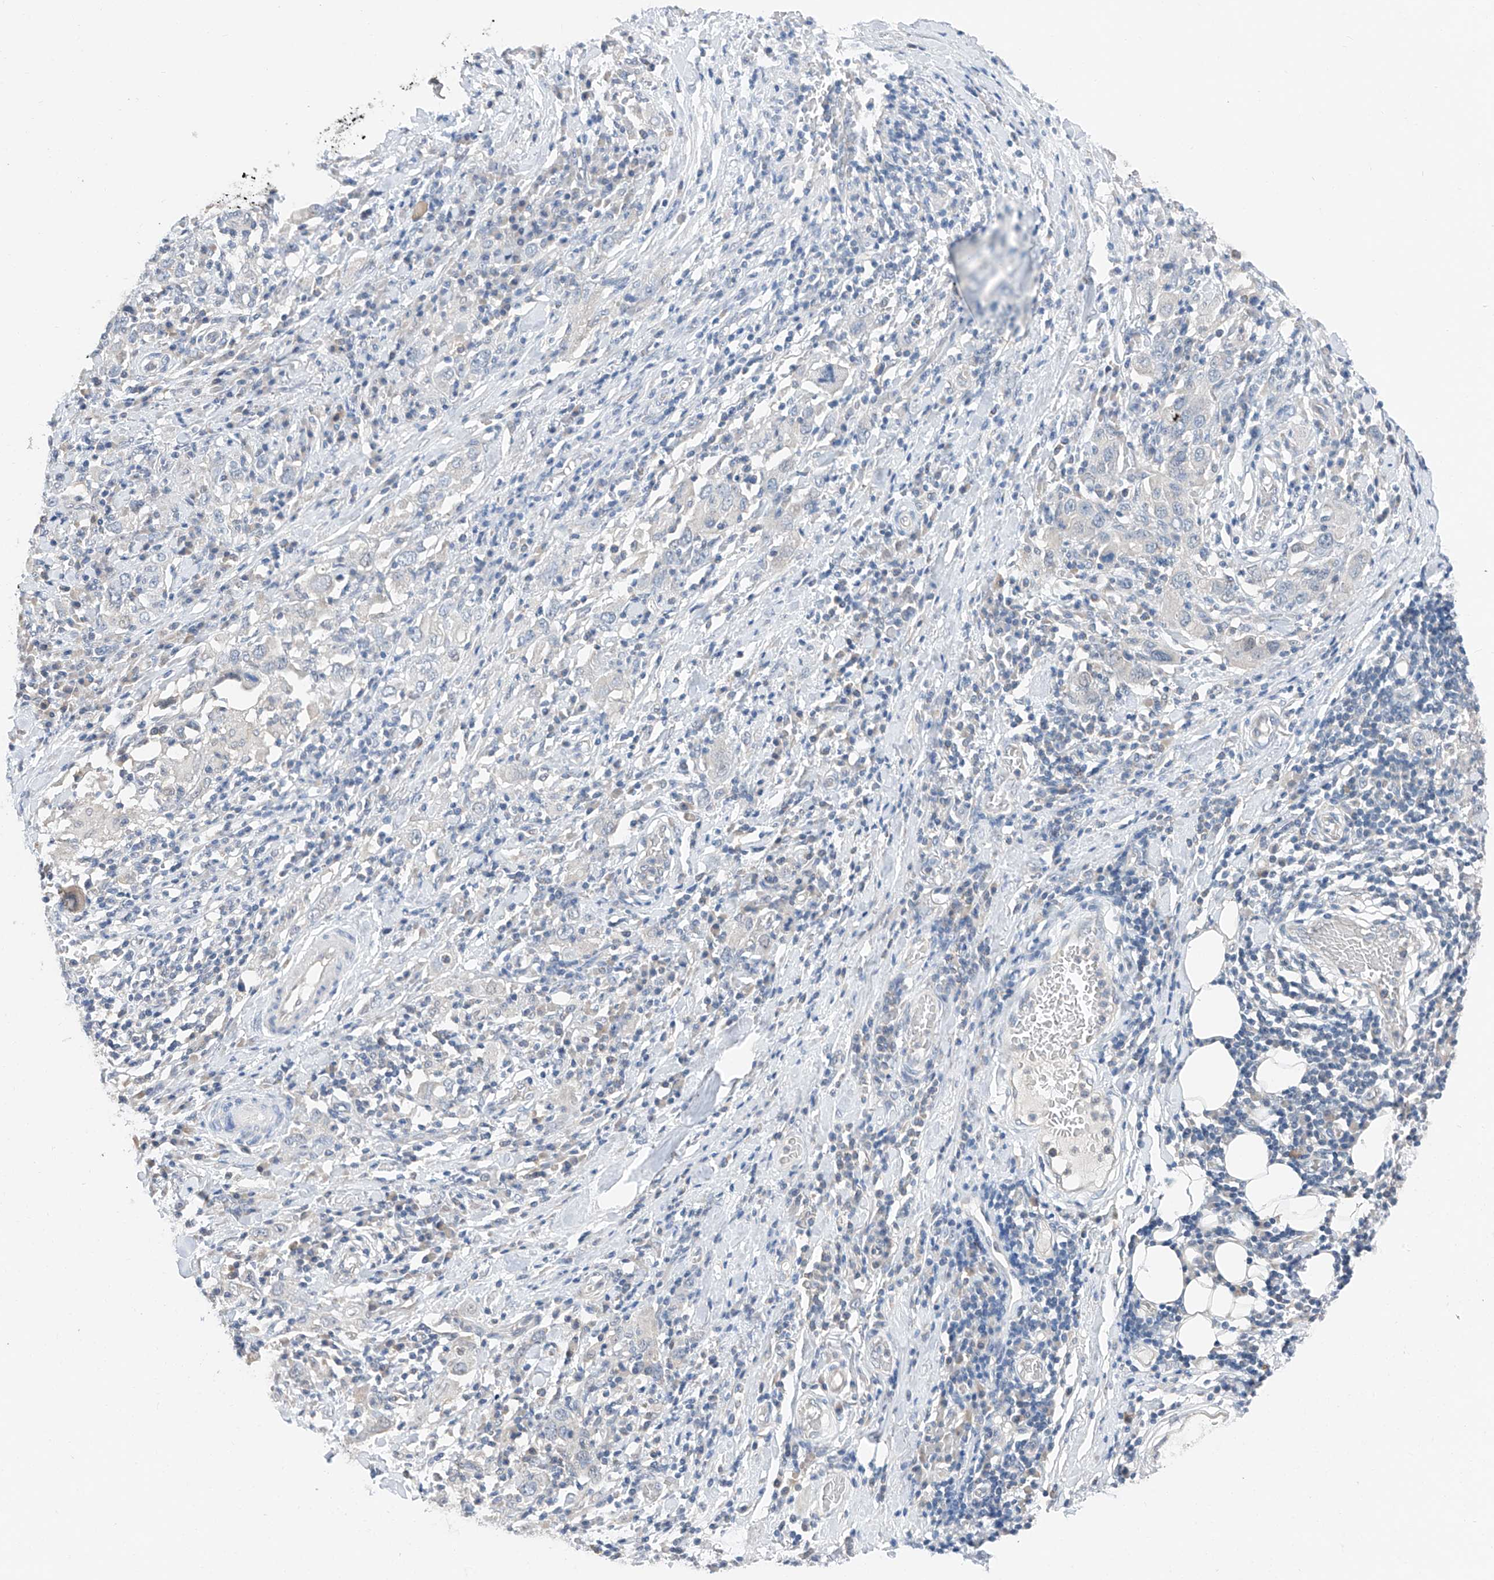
{"staining": {"intensity": "negative", "quantity": "none", "location": "none"}, "tissue": "stomach cancer", "cell_type": "Tumor cells", "image_type": "cancer", "snomed": [{"axis": "morphology", "description": "Adenocarcinoma, NOS"}, {"axis": "topography", "description": "Stomach, upper"}], "caption": "A photomicrograph of human stomach cancer is negative for staining in tumor cells.", "gene": "FUCA2", "patient": {"sex": "male", "age": 62}}